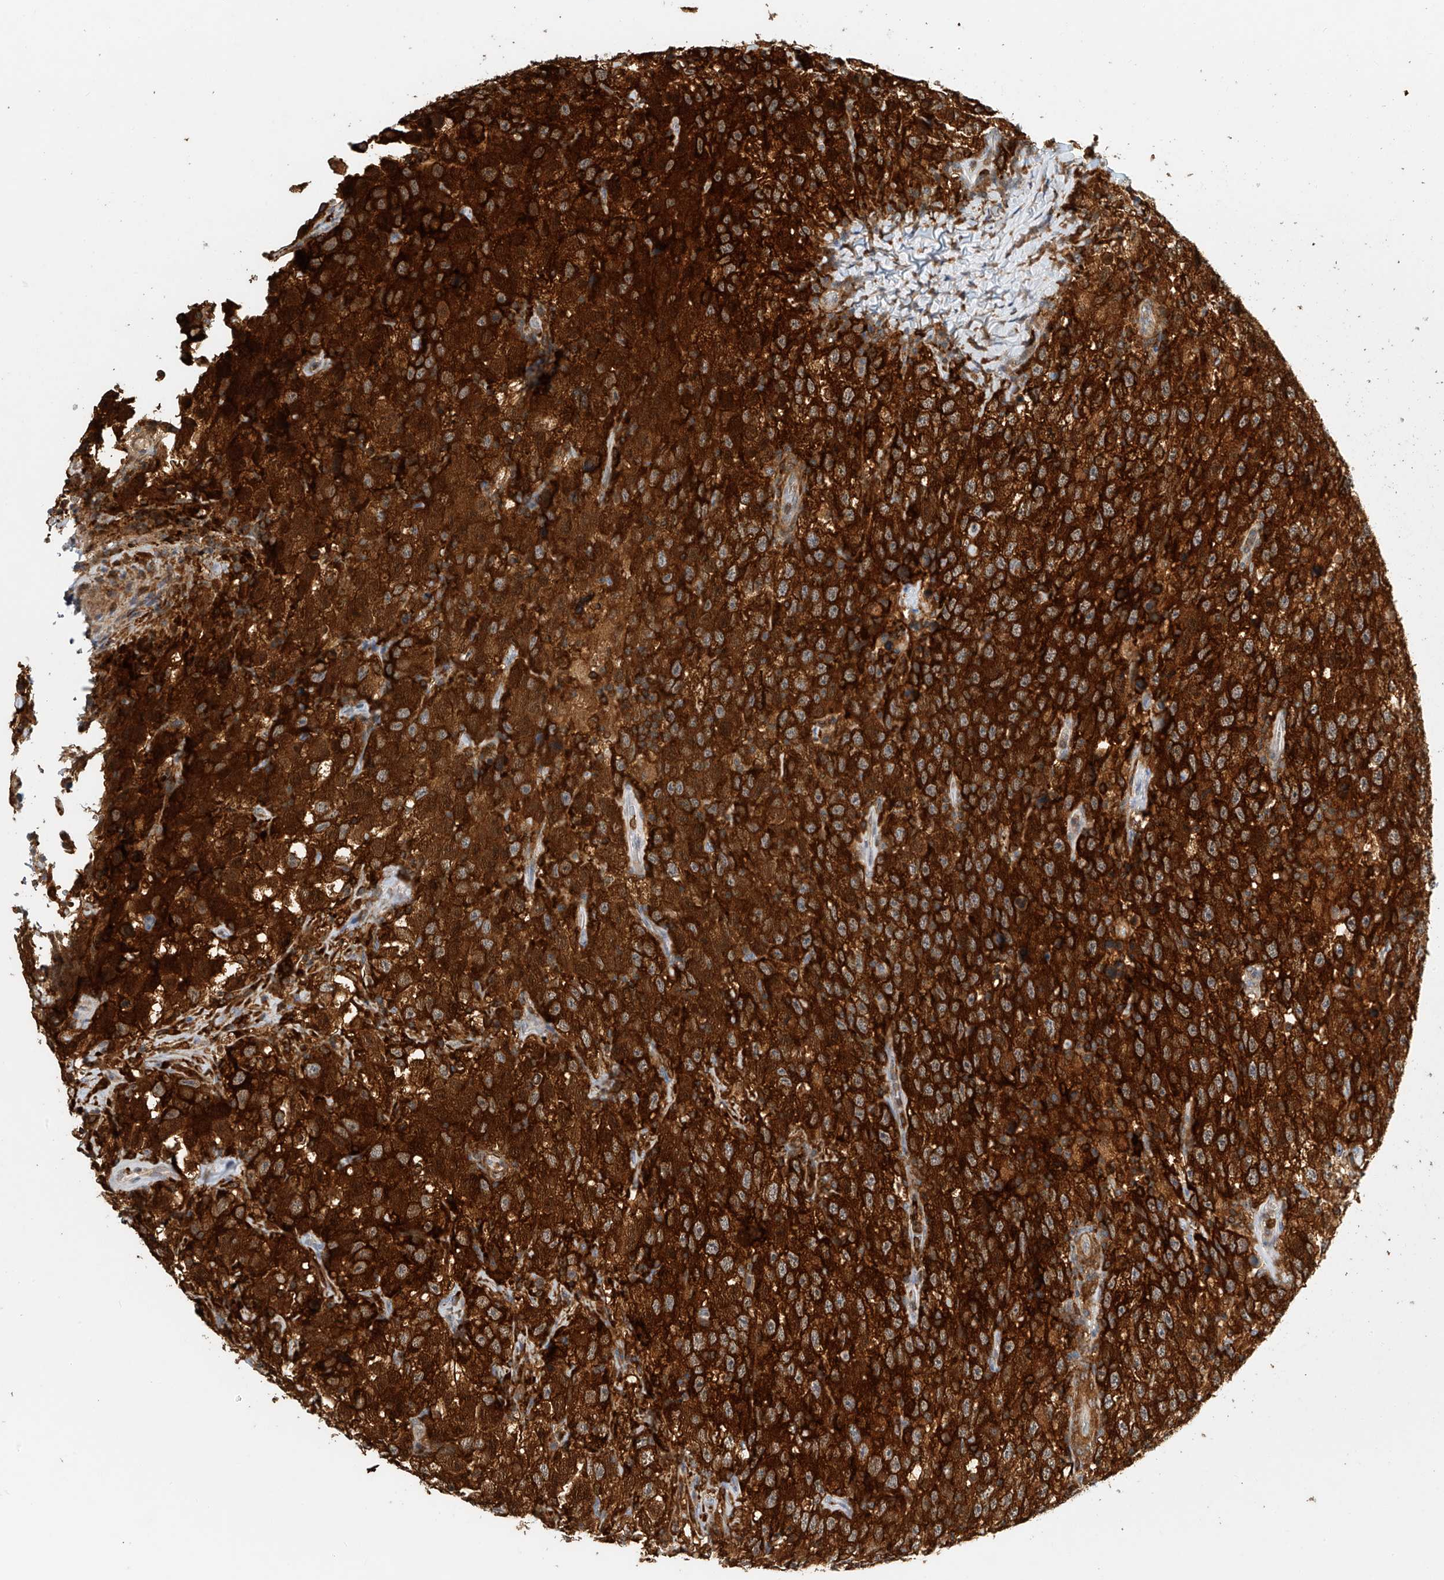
{"staining": {"intensity": "strong", "quantity": ">75%", "location": "cytoplasmic/membranous"}, "tissue": "testis cancer", "cell_type": "Tumor cells", "image_type": "cancer", "snomed": [{"axis": "morphology", "description": "Seminoma, NOS"}, {"axis": "topography", "description": "Testis"}], "caption": "Immunohistochemical staining of human testis cancer (seminoma) displays high levels of strong cytoplasmic/membranous staining in approximately >75% of tumor cells.", "gene": "MICAL1", "patient": {"sex": "male", "age": 41}}